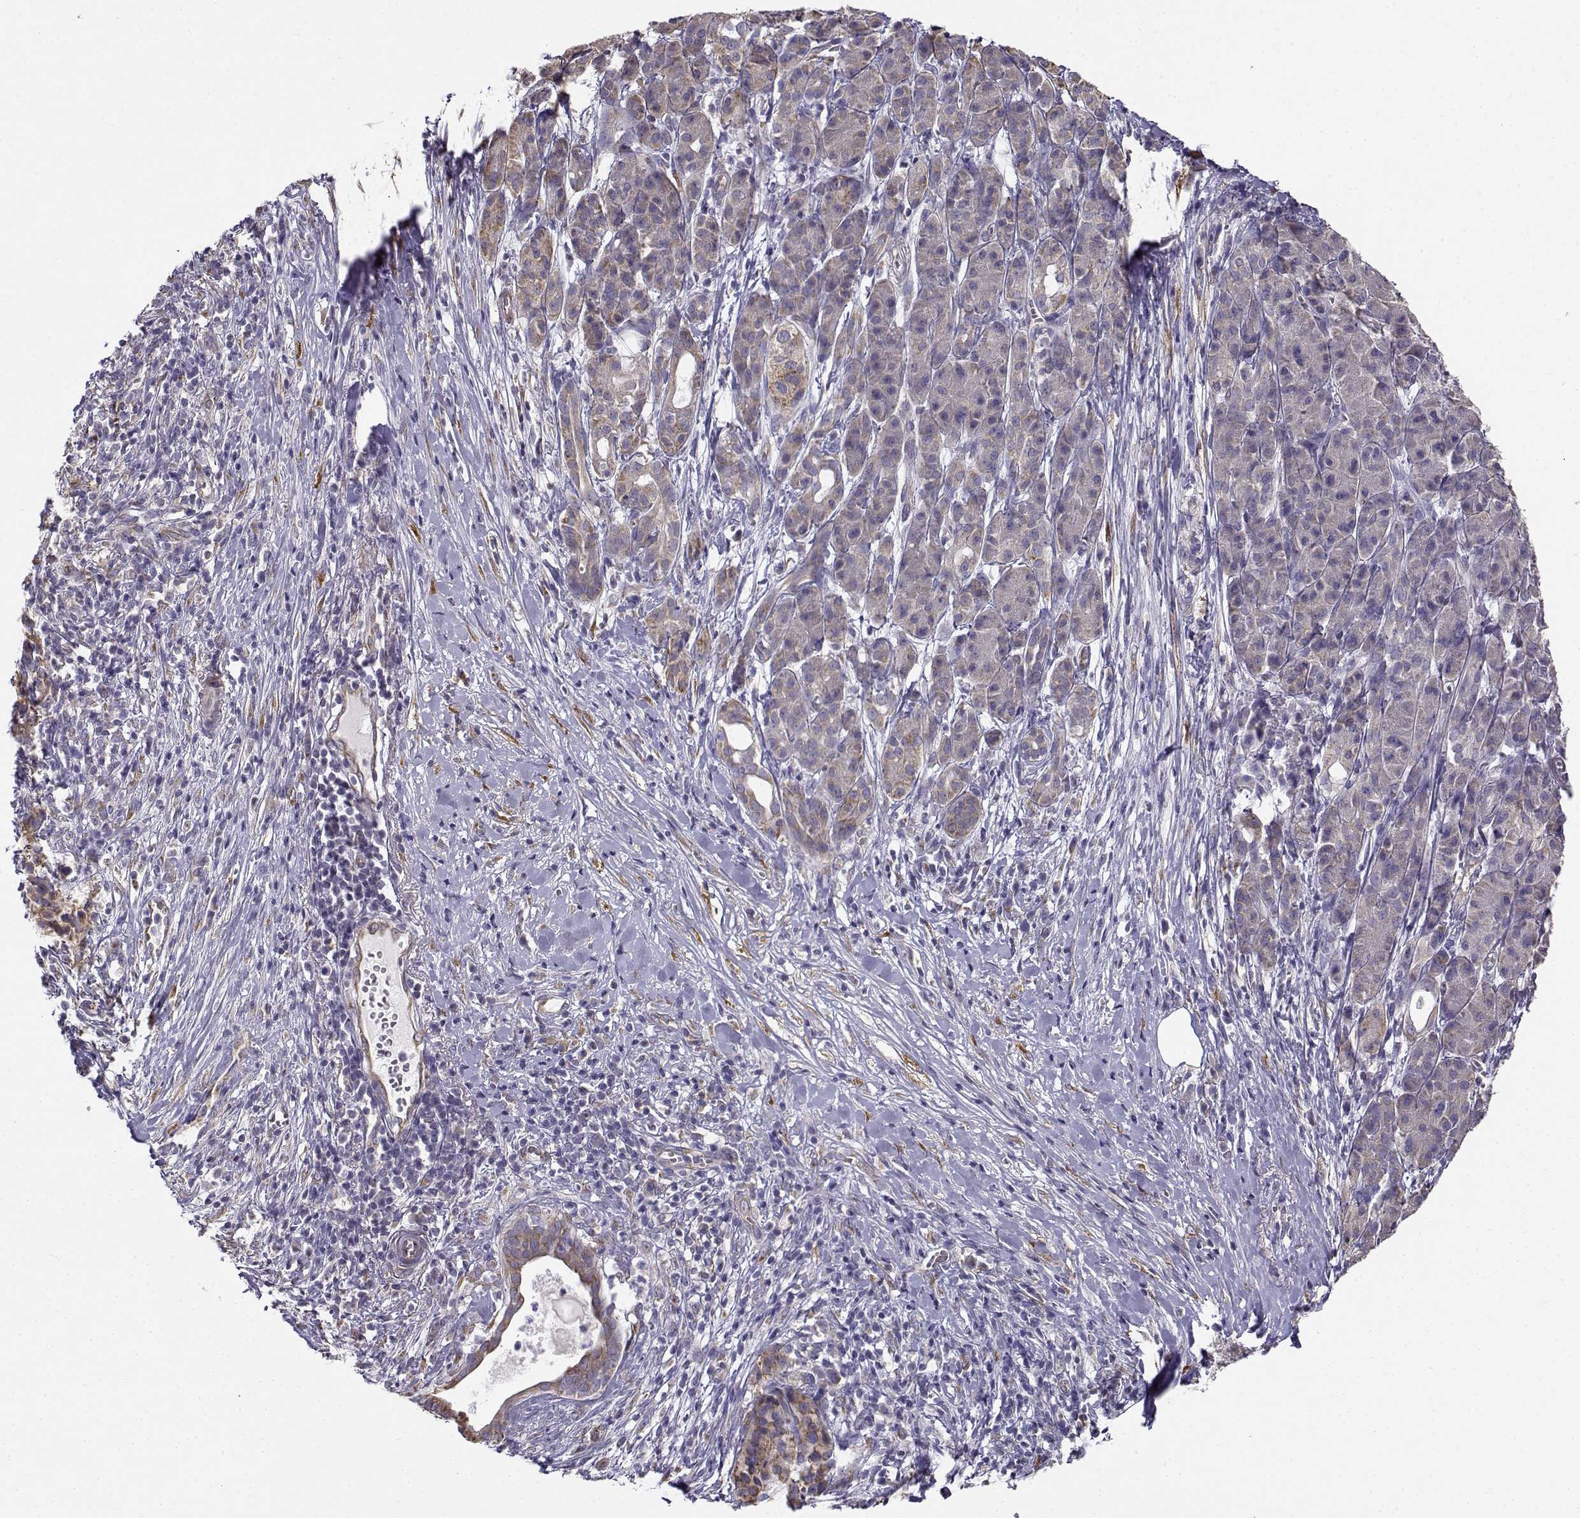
{"staining": {"intensity": "moderate", "quantity": "25%-75%", "location": "cytoplasmic/membranous"}, "tissue": "pancreatic cancer", "cell_type": "Tumor cells", "image_type": "cancer", "snomed": [{"axis": "morphology", "description": "Adenocarcinoma, NOS"}, {"axis": "topography", "description": "Pancreas"}], "caption": "This photomicrograph demonstrates IHC staining of pancreatic cancer (adenocarcinoma), with medium moderate cytoplasmic/membranous staining in about 25%-75% of tumor cells.", "gene": "BEND6", "patient": {"sex": "male", "age": 61}}